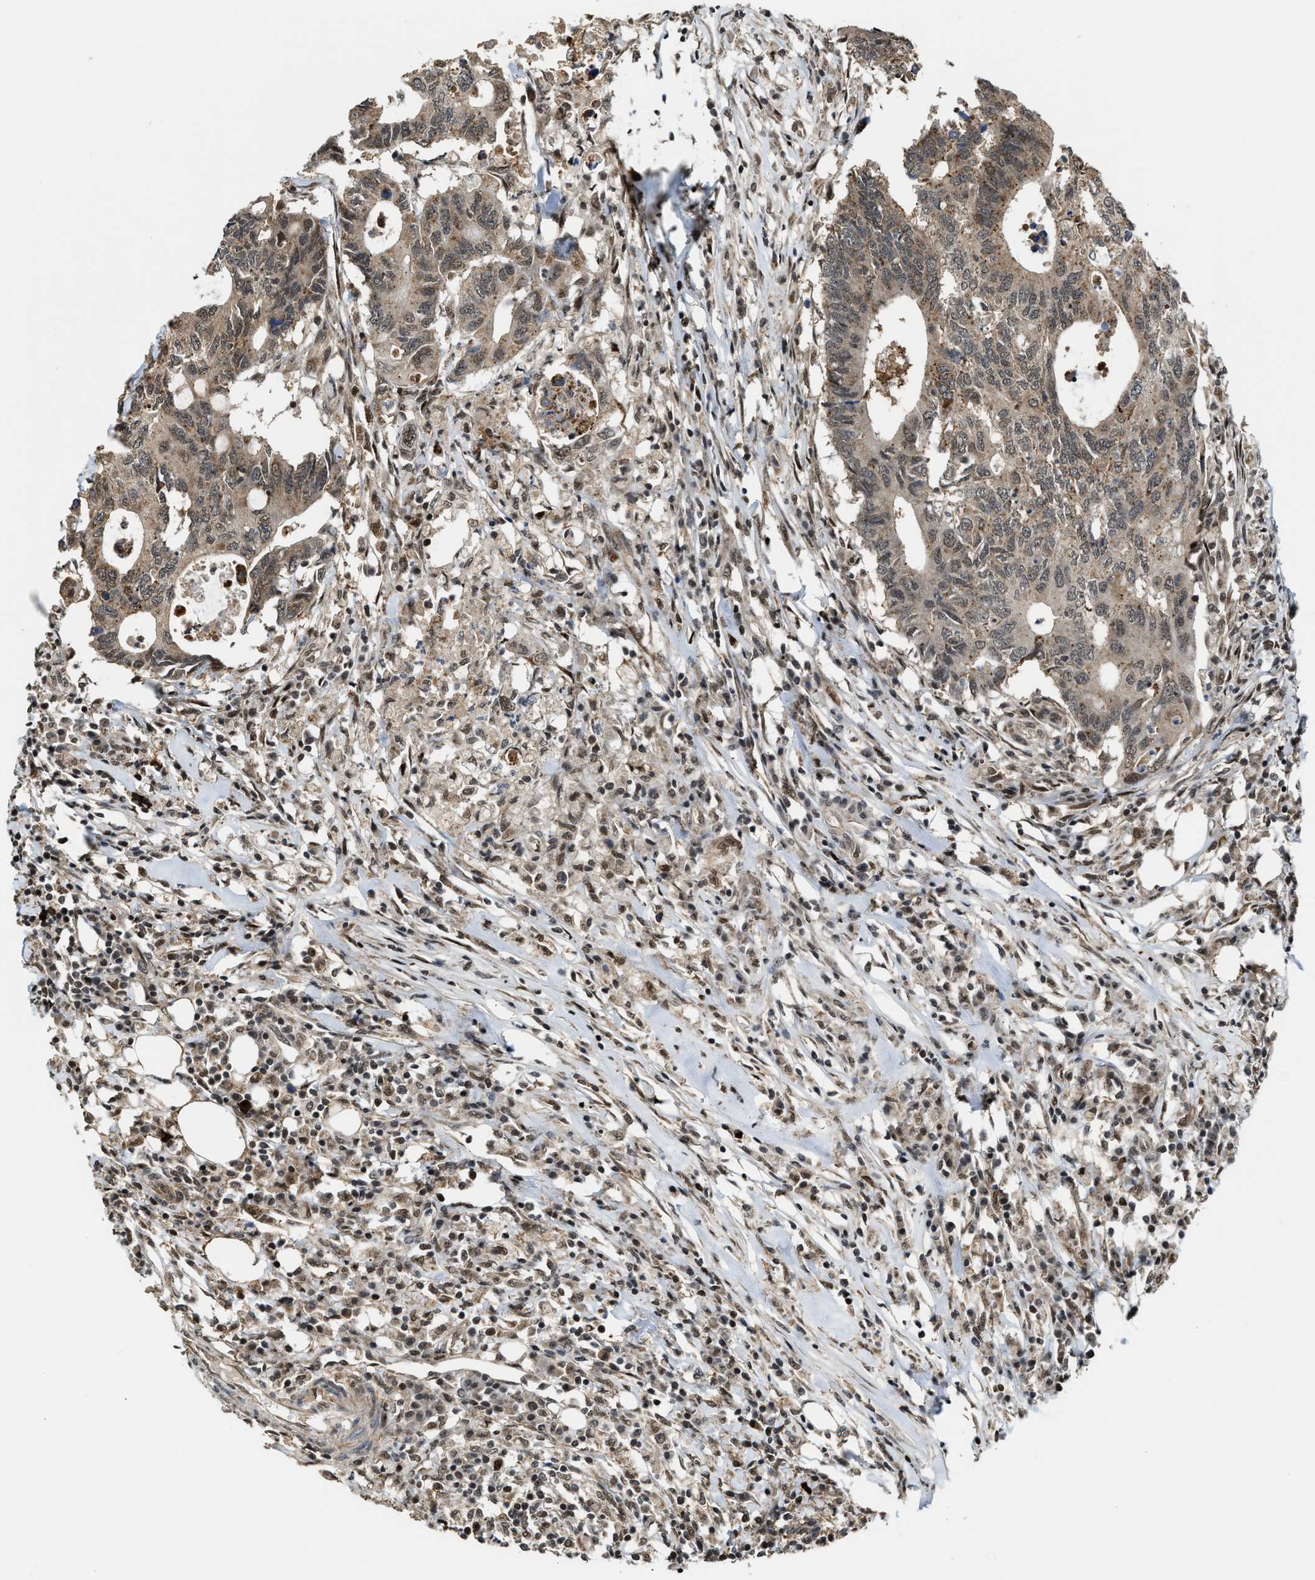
{"staining": {"intensity": "weak", "quantity": ">75%", "location": "cytoplasmic/membranous,nuclear"}, "tissue": "colorectal cancer", "cell_type": "Tumor cells", "image_type": "cancer", "snomed": [{"axis": "morphology", "description": "Adenocarcinoma, NOS"}, {"axis": "topography", "description": "Colon"}], "caption": "High-power microscopy captured an immunohistochemistry micrograph of colorectal cancer, revealing weak cytoplasmic/membranous and nuclear expression in approximately >75% of tumor cells.", "gene": "ZNF250", "patient": {"sex": "male", "age": 71}}